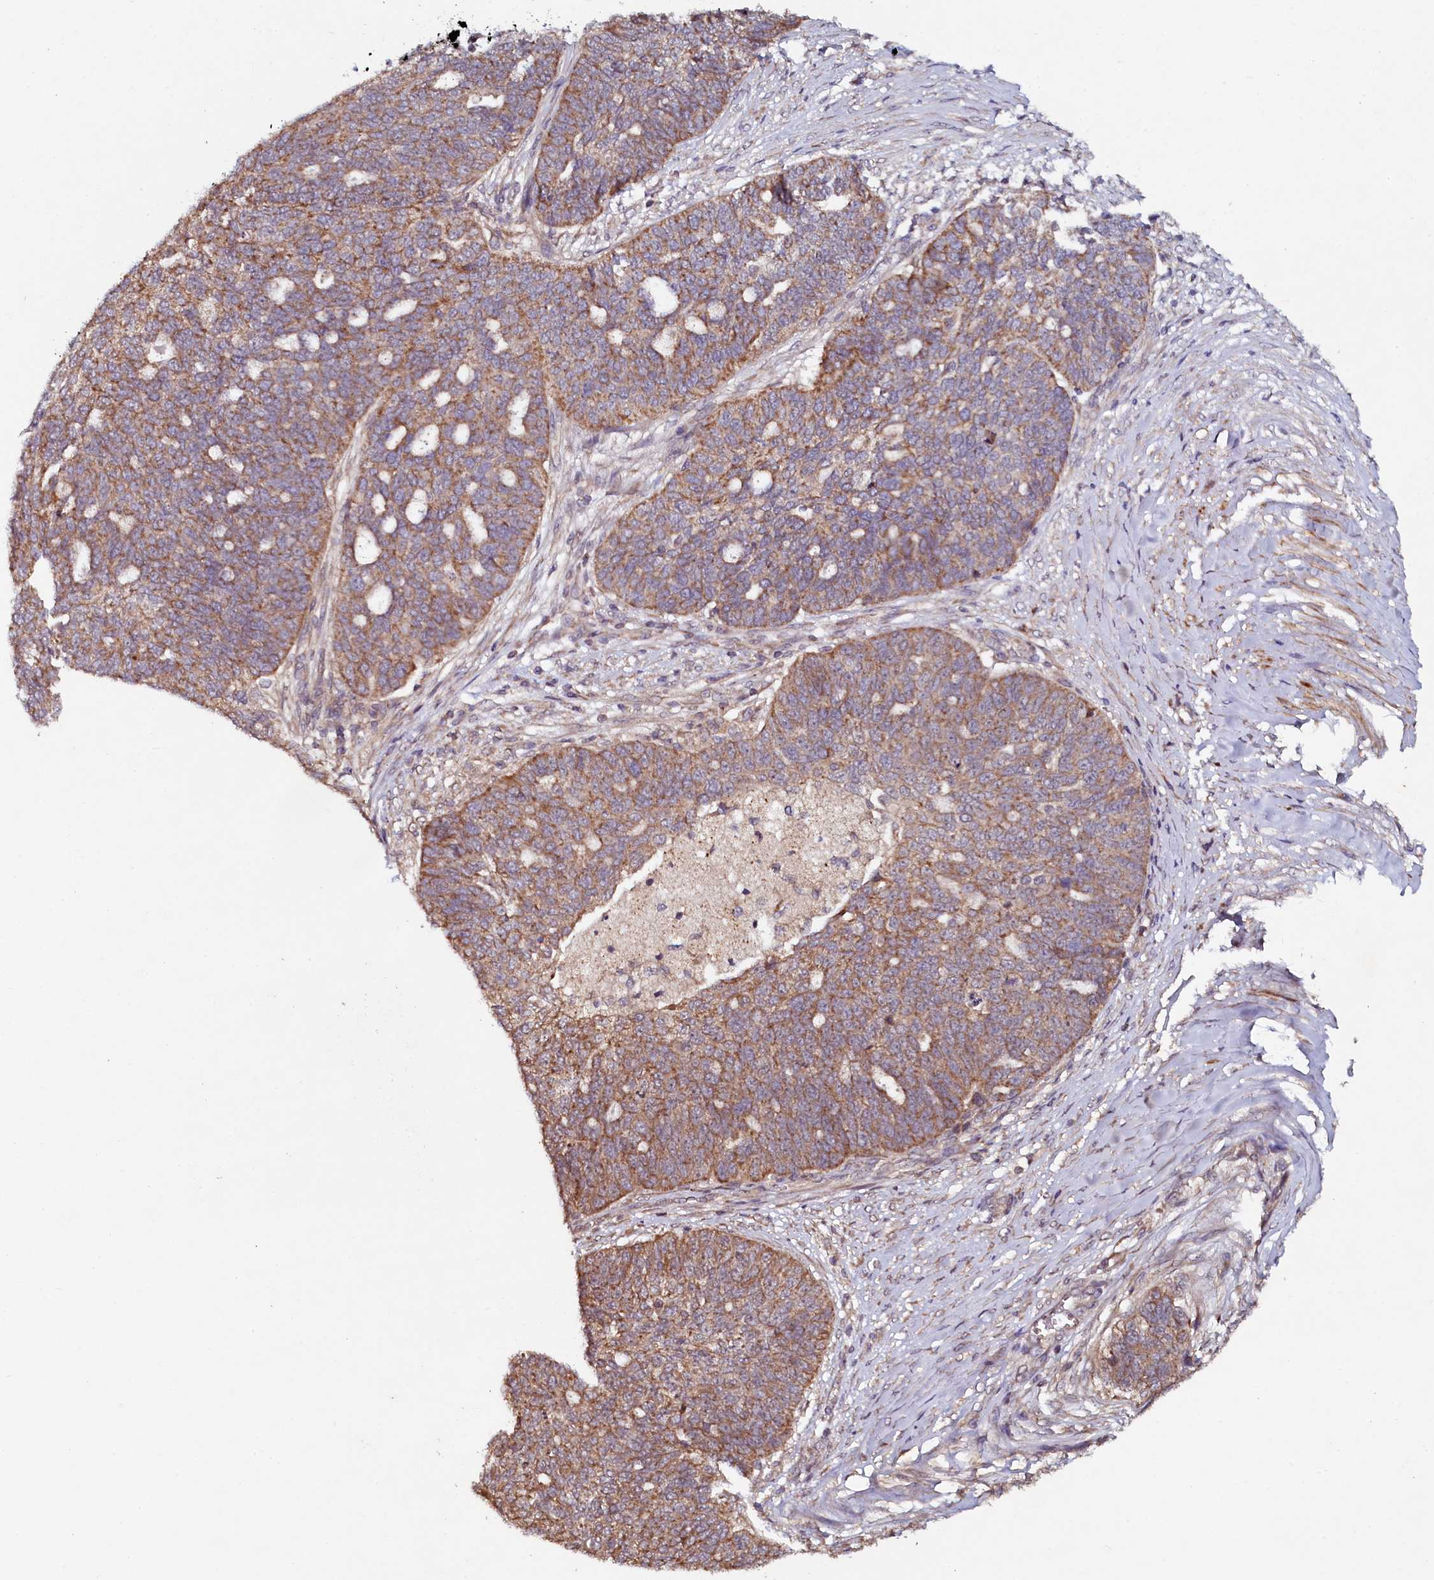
{"staining": {"intensity": "moderate", "quantity": ">75%", "location": "cytoplasmic/membranous"}, "tissue": "ovarian cancer", "cell_type": "Tumor cells", "image_type": "cancer", "snomed": [{"axis": "morphology", "description": "Cystadenocarcinoma, serous, NOS"}, {"axis": "topography", "description": "Ovary"}], "caption": "Protein staining by immunohistochemistry (IHC) exhibits moderate cytoplasmic/membranous positivity in approximately >75% of tumor cells in ovarian cancer (serous cystadenocarcinoma).", "gene": "SEC24C", "patient": {"sex": "female", "age": 59}}